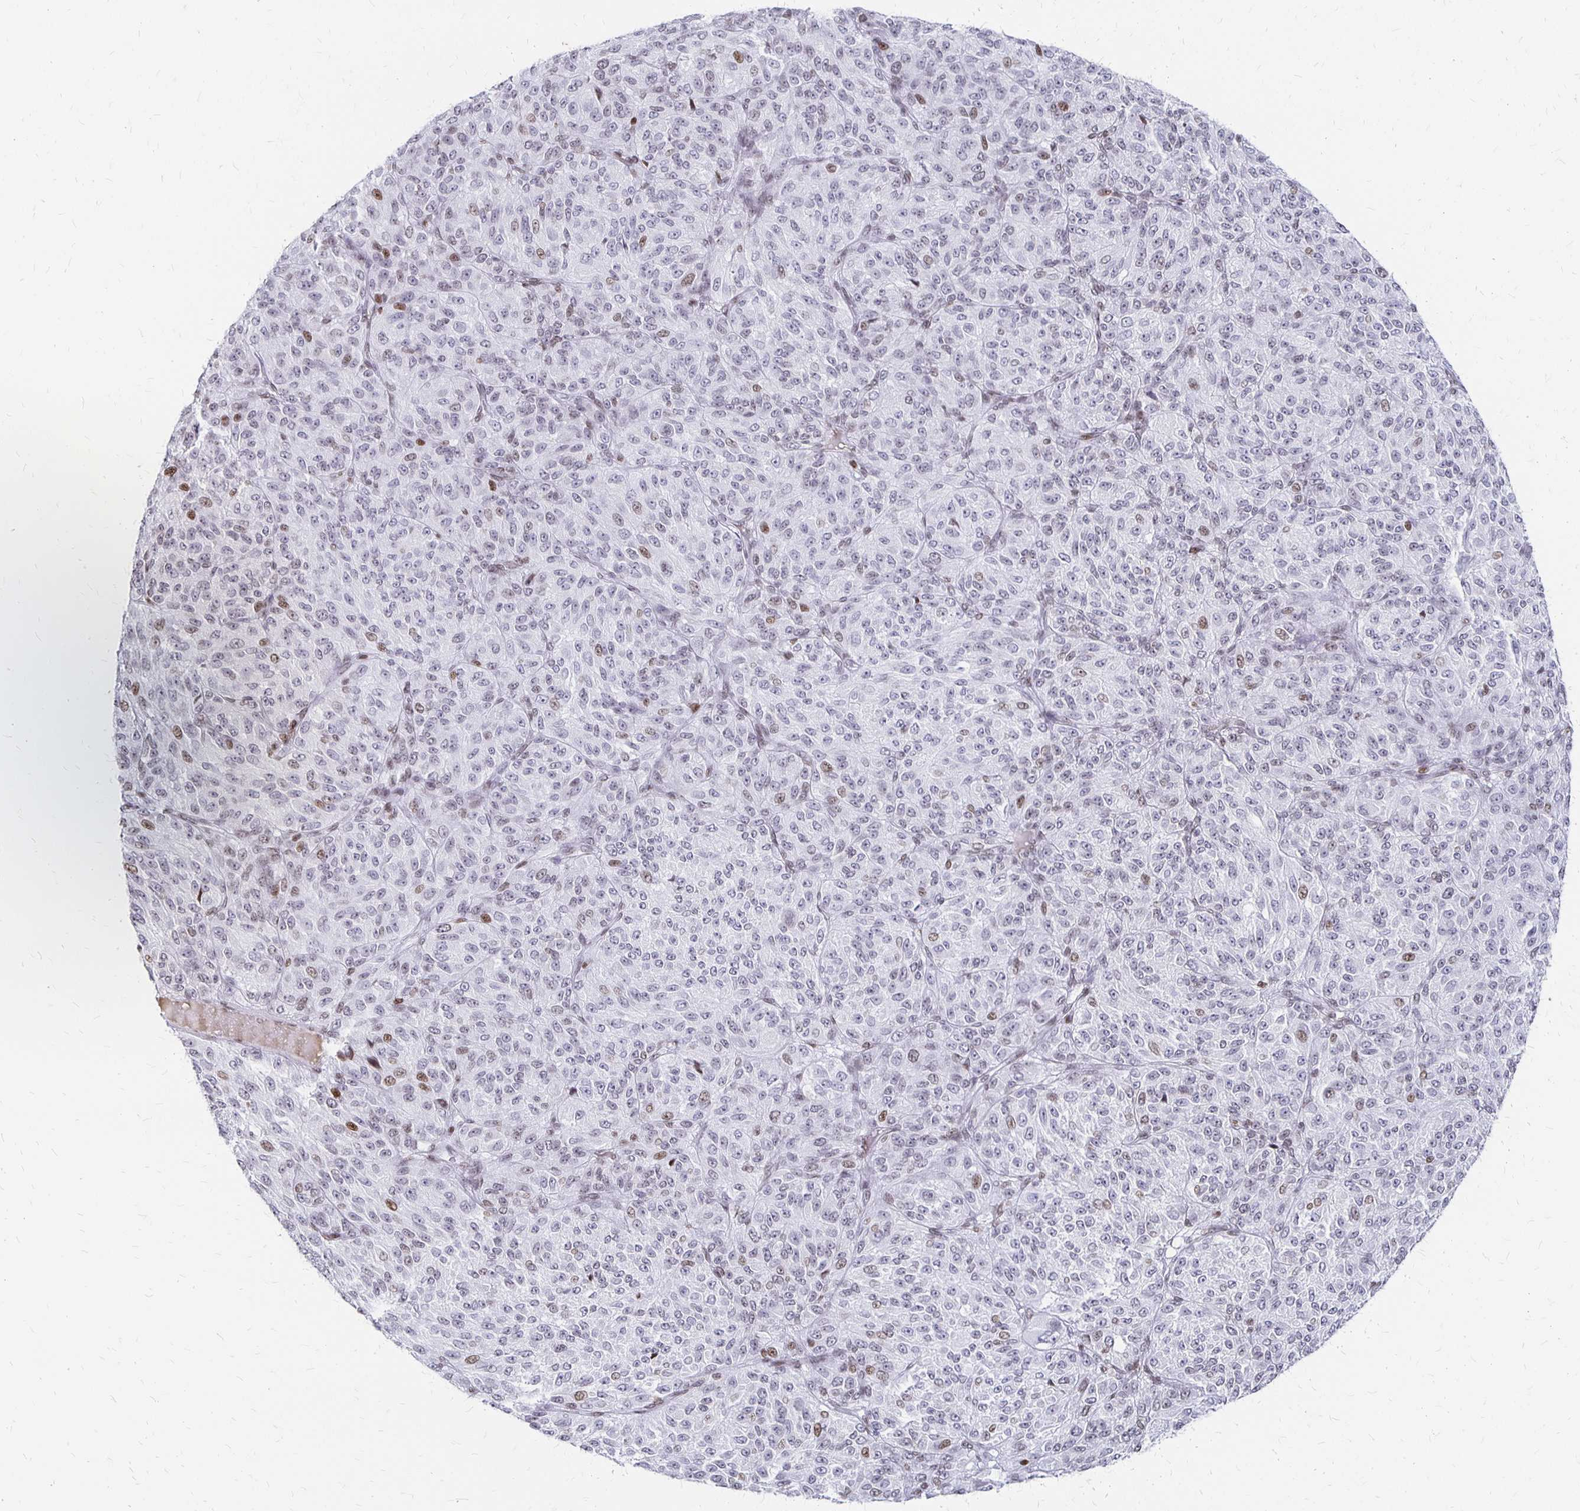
{"staining": {"intensity": "weak", "quantity": "<25%", "location": "nuclear"}, "tissue": "melanoma", "cell_type": "Tumor cells", "image_type": "cancer", "snomed": [{"axis": "morphology", "description": "Malignant melanoma, Metastatic site"}, {"axis": "topography", "description": "Brain"}], "caption": "The IHC micrograph has no significant expression in tumor cells of malignant melanoma (metastatic site) tissue.", "gene": "ZNF280C", "patient": {"sex": "female", "age": 56}}